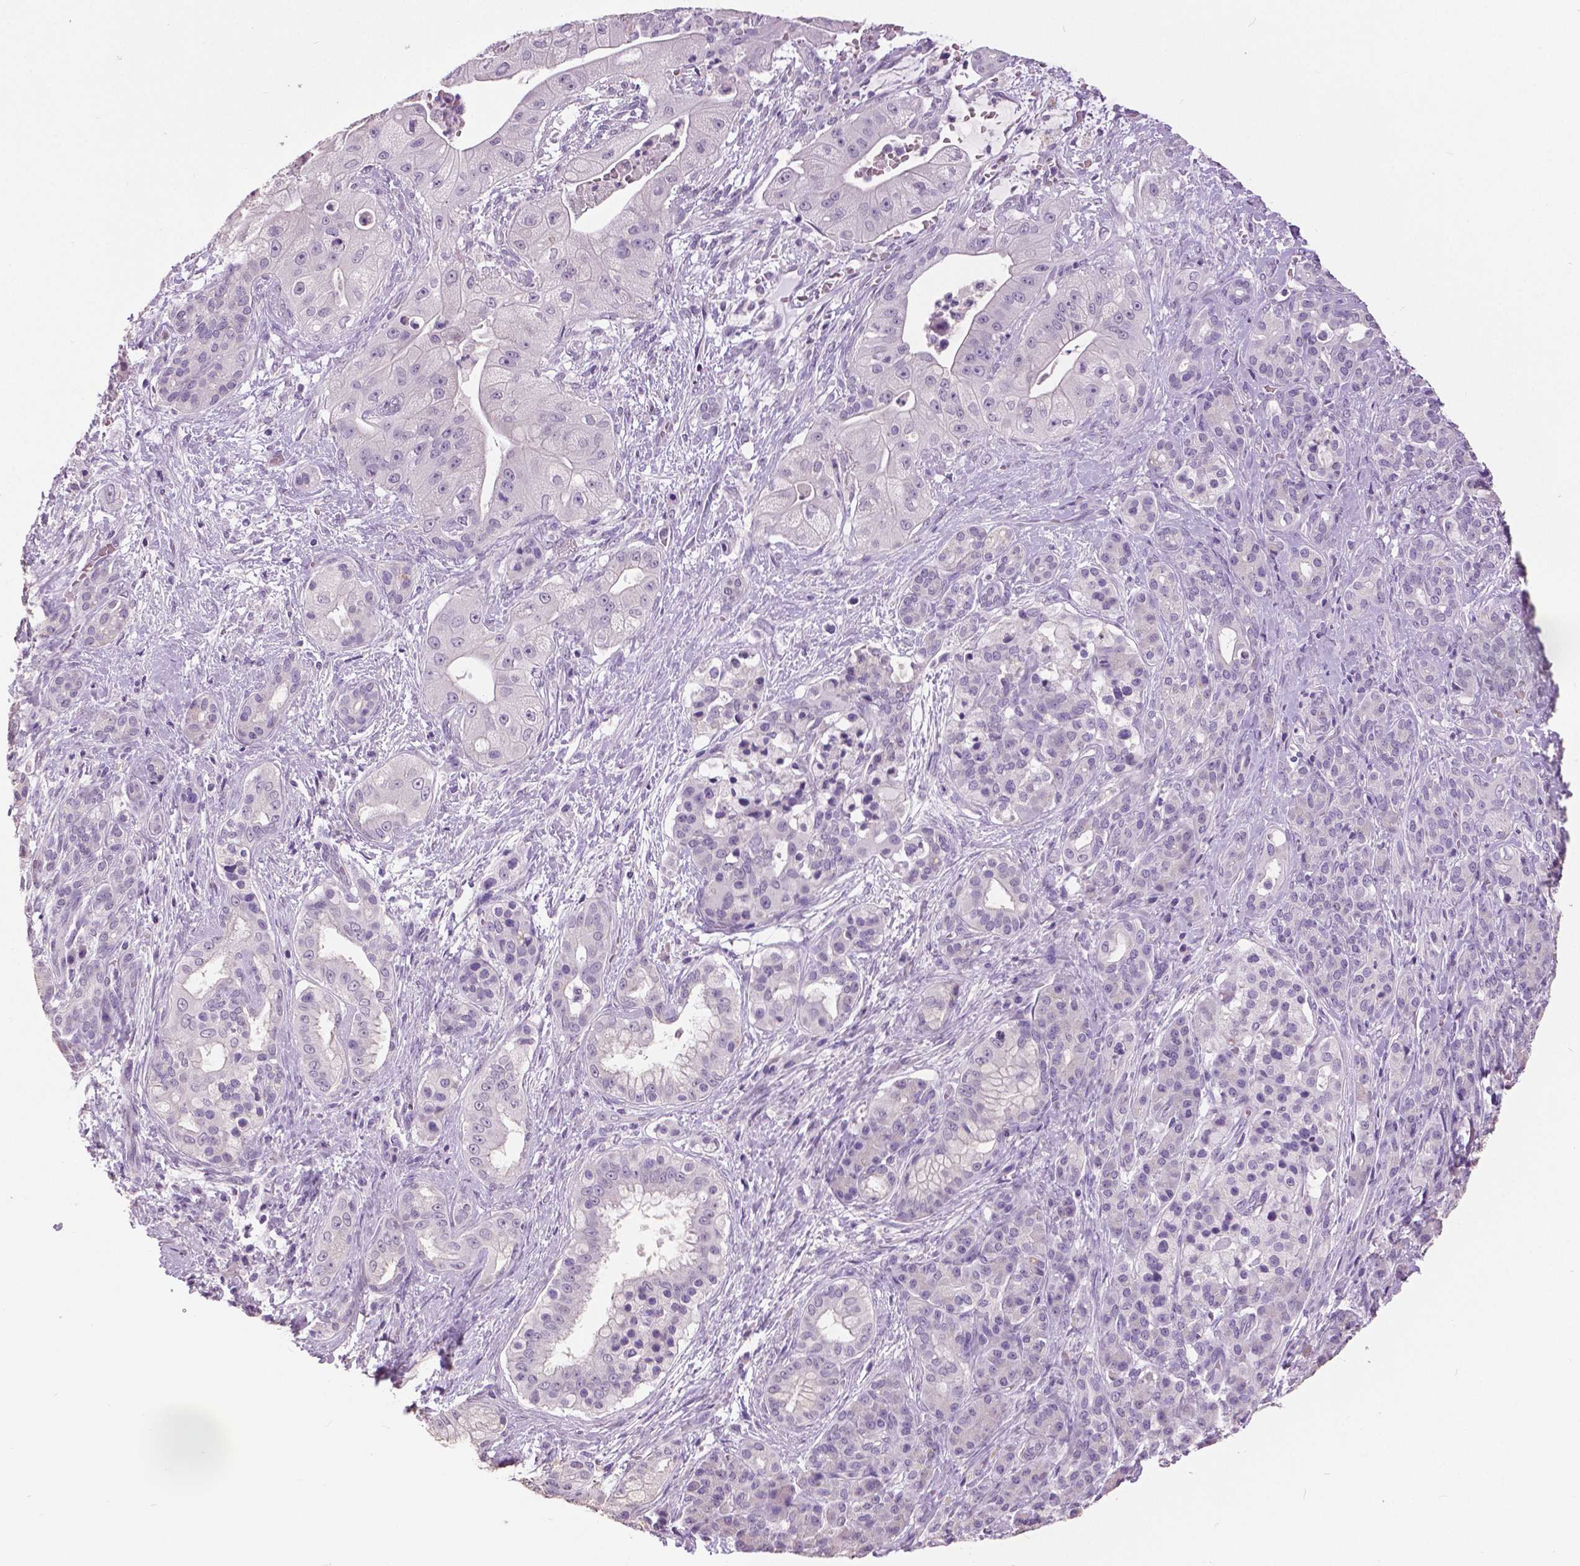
{"staining": {"intensity": "negative", "quantity": "none", "location": "none"}, "tissue": "pancreatic cancer", "cell_type": "Tumor cells", "image_type": "cancer", "snomed": [{"axis": "morphology", "description": "Normal tissue, NOS"}, {"axis": "morphology", "description": "Inflammation, NOS"}, {"axis": "morphology", "description": "Adenocarcinoma, NOS"}, {"axis": "topography", "description": "Pancreas"}], "caption": "Immunohistochemistry (IHC) image of pancreatic cancer stained for a protein (brown), which shows no positivity in tumor cells. (DAB IHC, high magnification).", "gene": "GRIN2A", "patient": {"sex": "male", "age": 57}}